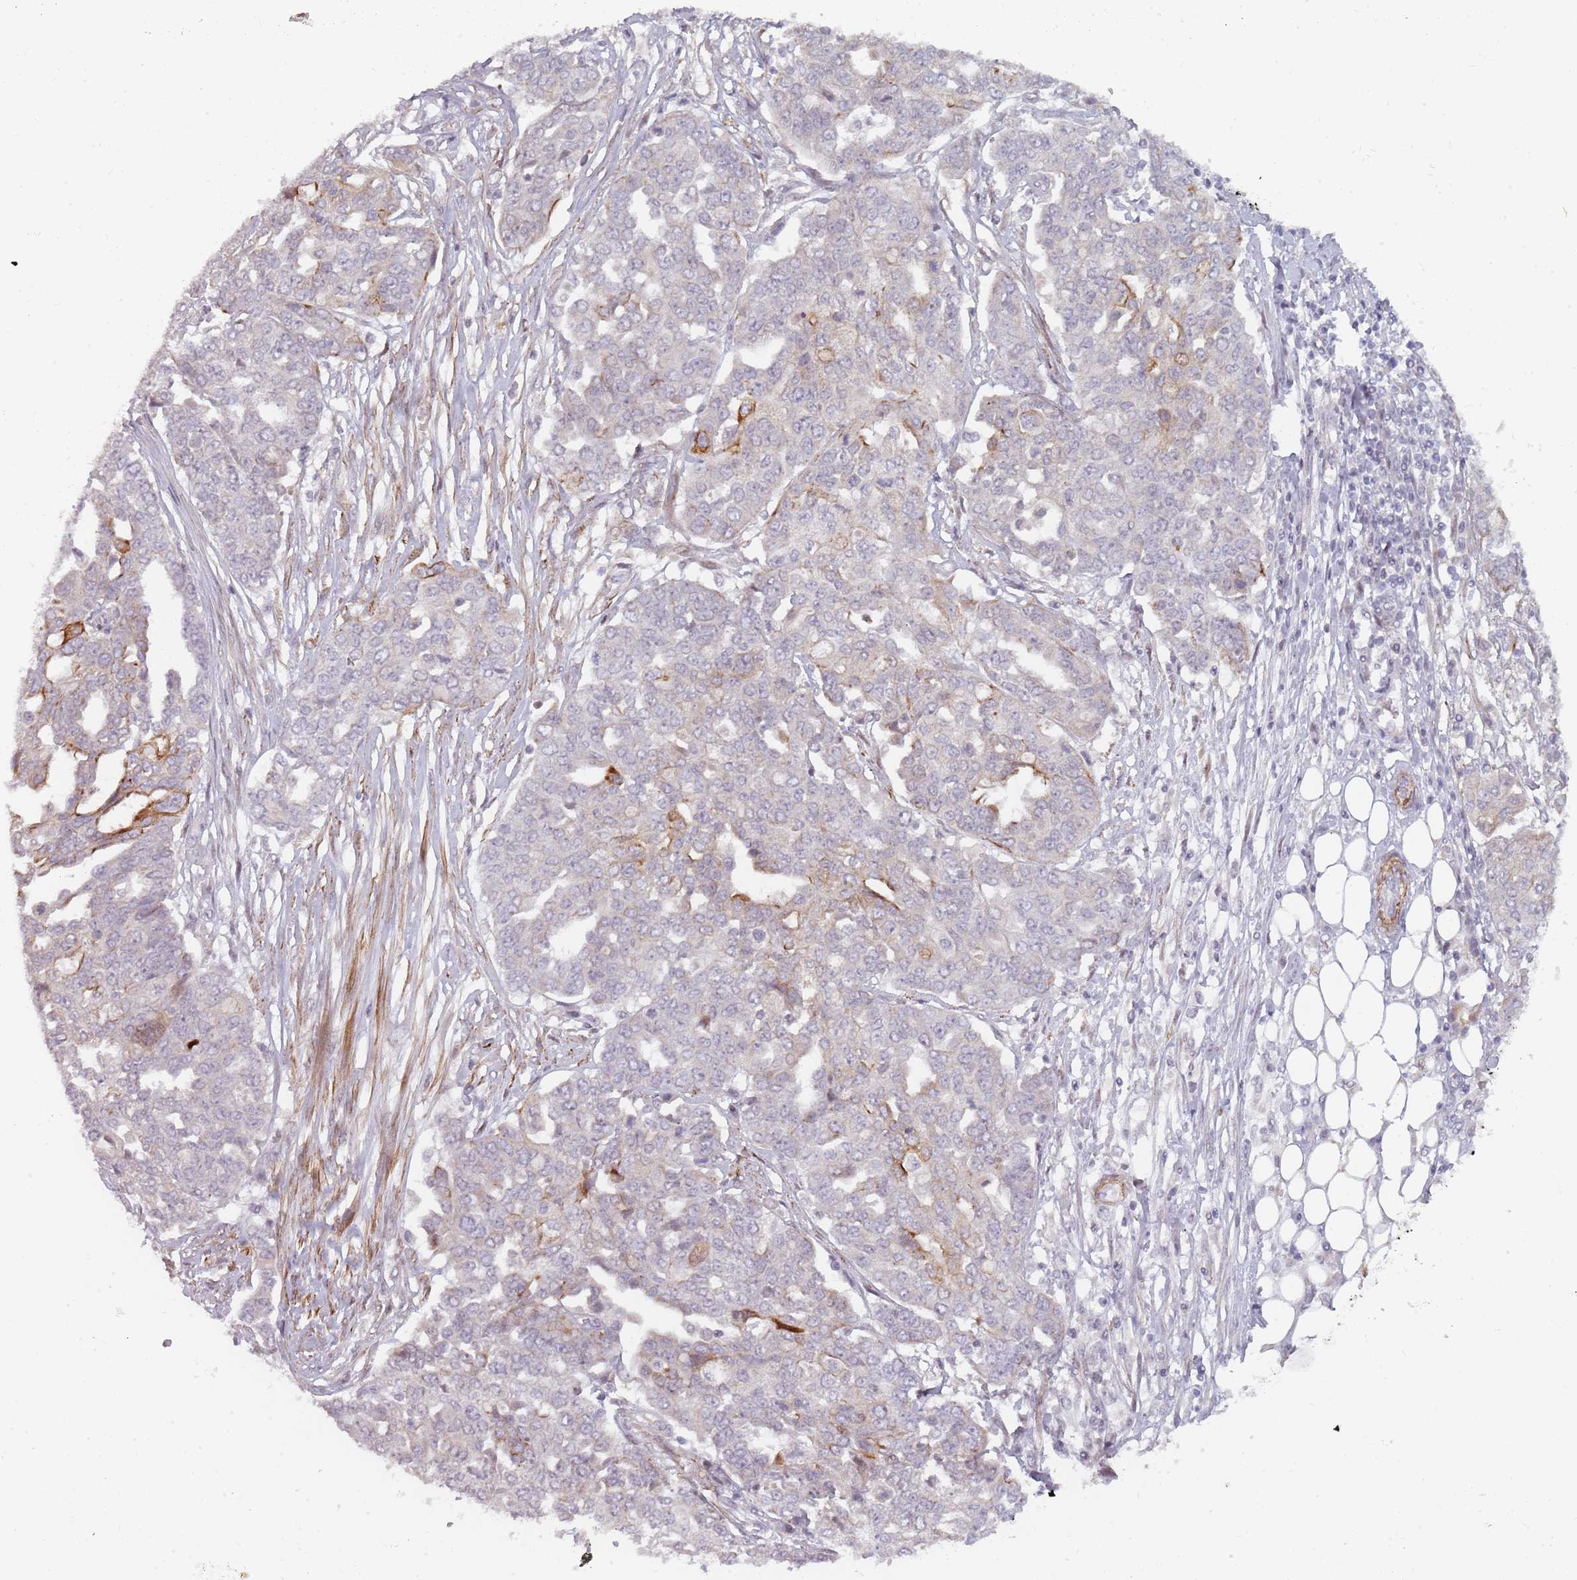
{"staining": {"intensity": "moderate", "quantity": "<25%", "location": "cytoplasmic/membranous"}, "tissue": "ovarian cancer", "cell_type": "Tumor cells", "image_type": "cancer", "snomed": [{"axis": "morphology", "description": "Cystadenocarcinoma, serous, NOS"}, {"axis": "topography", "description": "Soft tissue"}, {"axis": "topography", "description": "Ovary"}], "caption": "Immunohistochemistry (IHC) histopathology image of neoplastic tissue: human ovarian cancer (serous cystadenocarcinoma) stained using immunohistochemistry (IHC) shows low levels of moderate protein expression localized specifically in the cytoplasmic/membranous of tumor cells, appearing as a cytoplasmic/membranous brown color.", "gene": "RPS6KA2", "patient": {"sex": "female", "age": 57}}